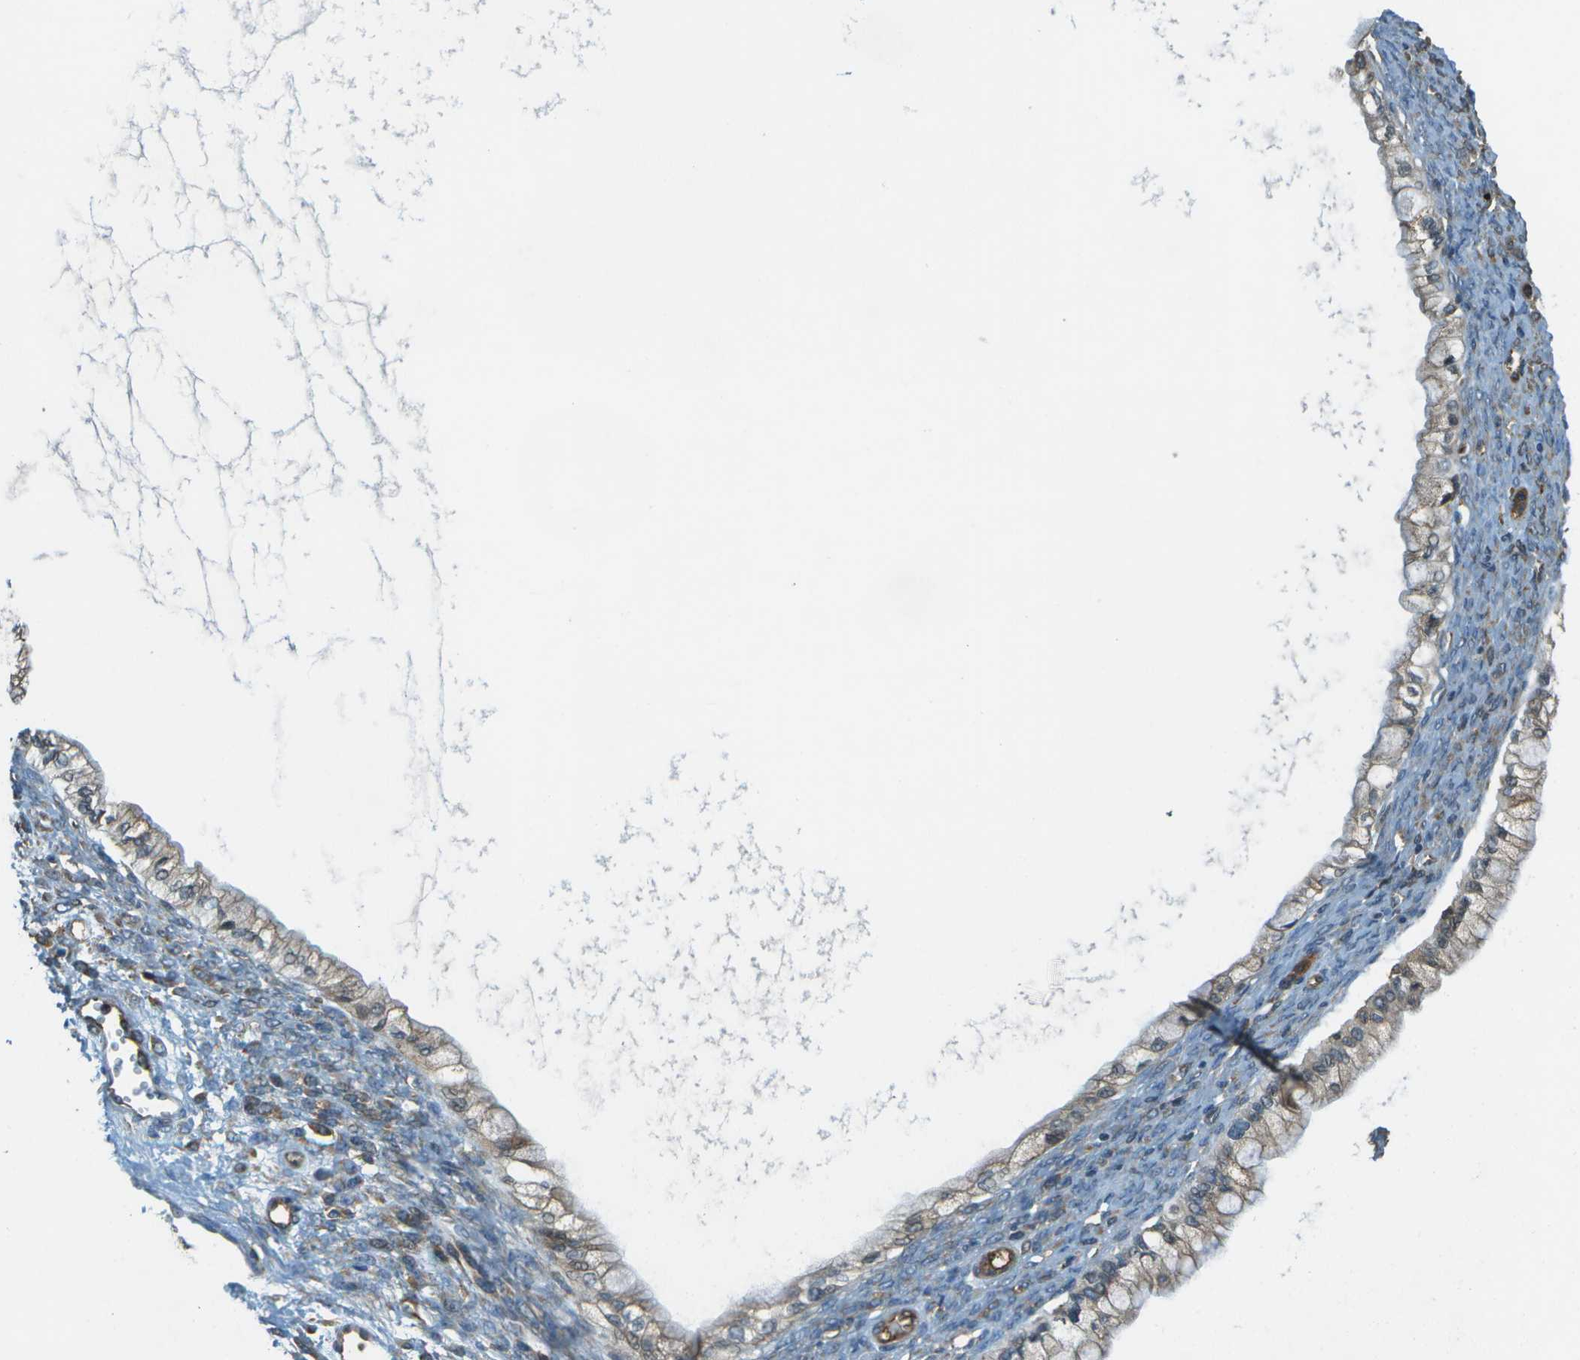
{"staining": {"intensity": "moderate", "quantity": "25%-75%", "location": "cytoplasmic/membranous"}, "tissue": "ovarian cancer", "cell_type": "Tumor cells", "image_type": "cancer", "snomed": [{"axis": "morphology", "description": "Cystadenocarcinoma, mucinous, NOS"}, {"axis": "topography", "description": "Ovary"}], "caption": "This is a photomicrograph of immunohistochemistry (IHC) staining of ovarian mucinous cystadenocarcinoma, which shows moderate positivity in the cytoplasmic/membranous of tumor cells.", "gene": "USP30", "patient": {"sex": "female", "age": 57}}